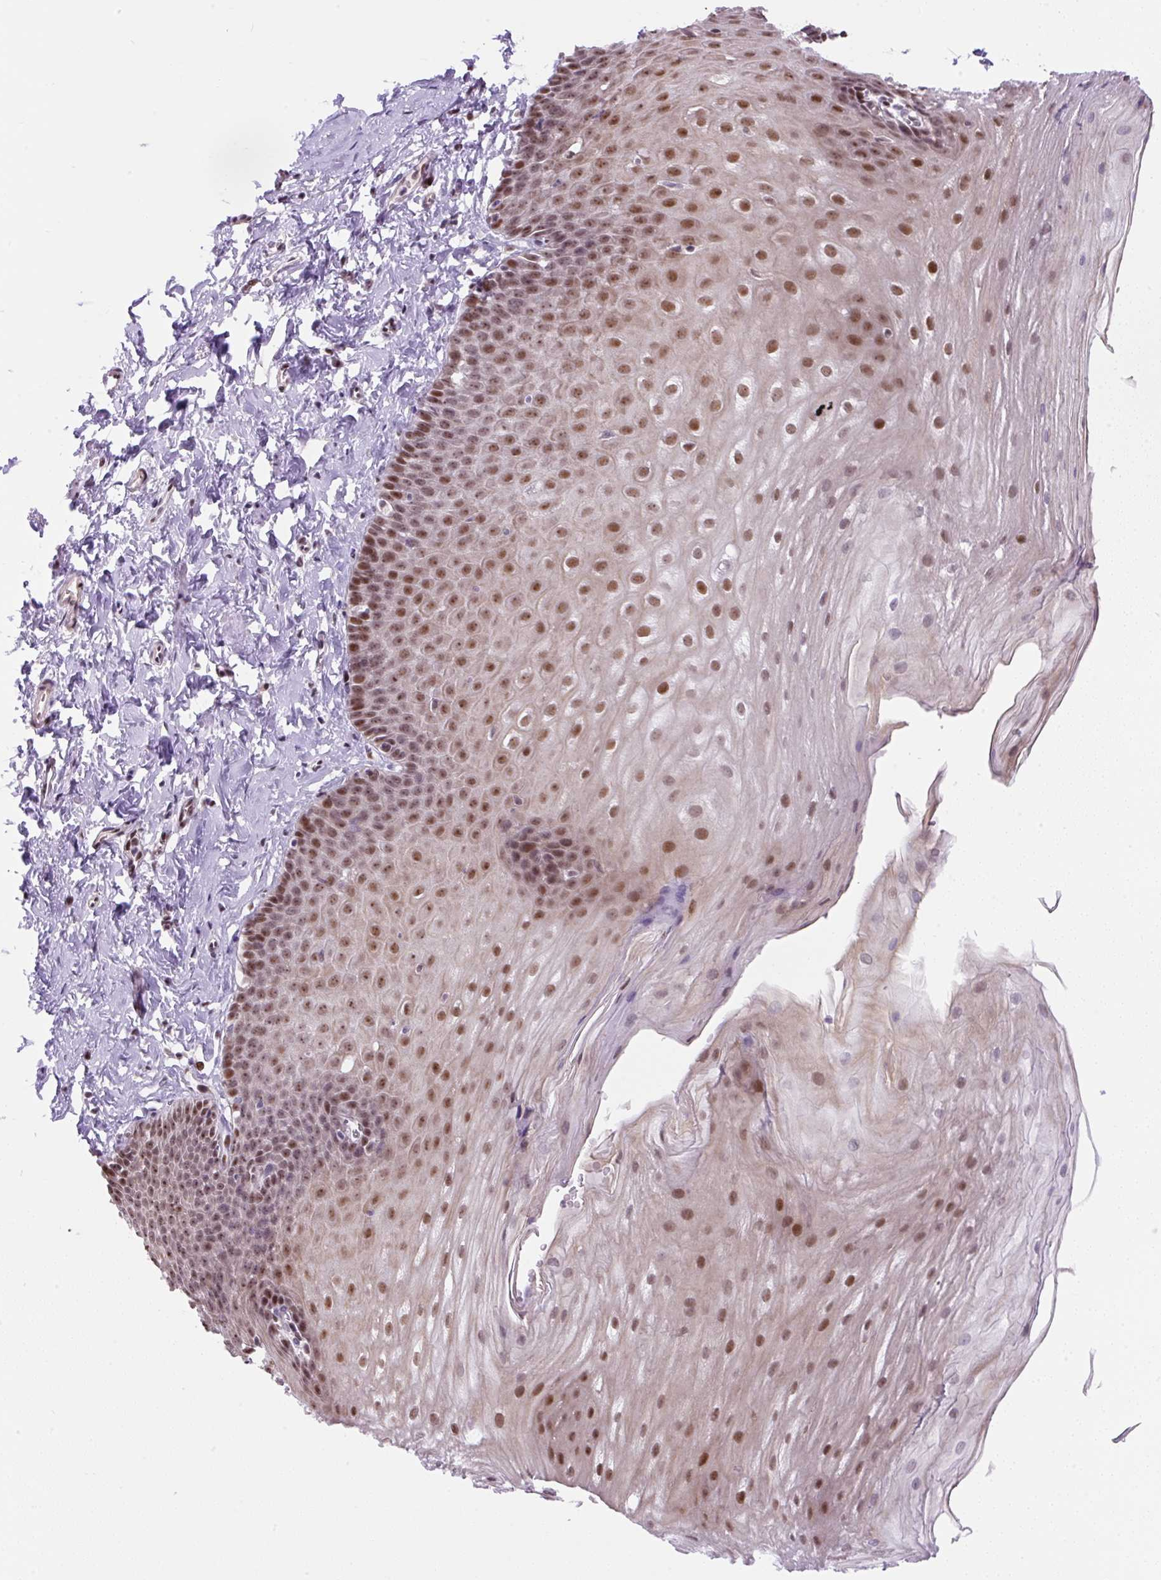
{"staining": {"intensity": "moderate", "quantity": ">75%", "location": "nuclear"}, "tissue": "esophagus", "cell_type": "Squamous epithelial cells", "image_type": "normal", "snomed": [{"axis": "morphology", "description": "Normal tissue, NOS"}, {"axis": "topography", "description": "Esophagus"}], "caption": "Esophagus was stained to show a protein in brown. There is medium levels of moderate nuclear expression in approximately >75% of squamous epithelial cells. The staining was performed using DAB (3,3'-diaminobenzidine), with brown indicating positive protein expression. Nuclei are stained blue with hematoxylin.", "gene": "TAF1A", "patient": {"sex": "male", "age": 70}}